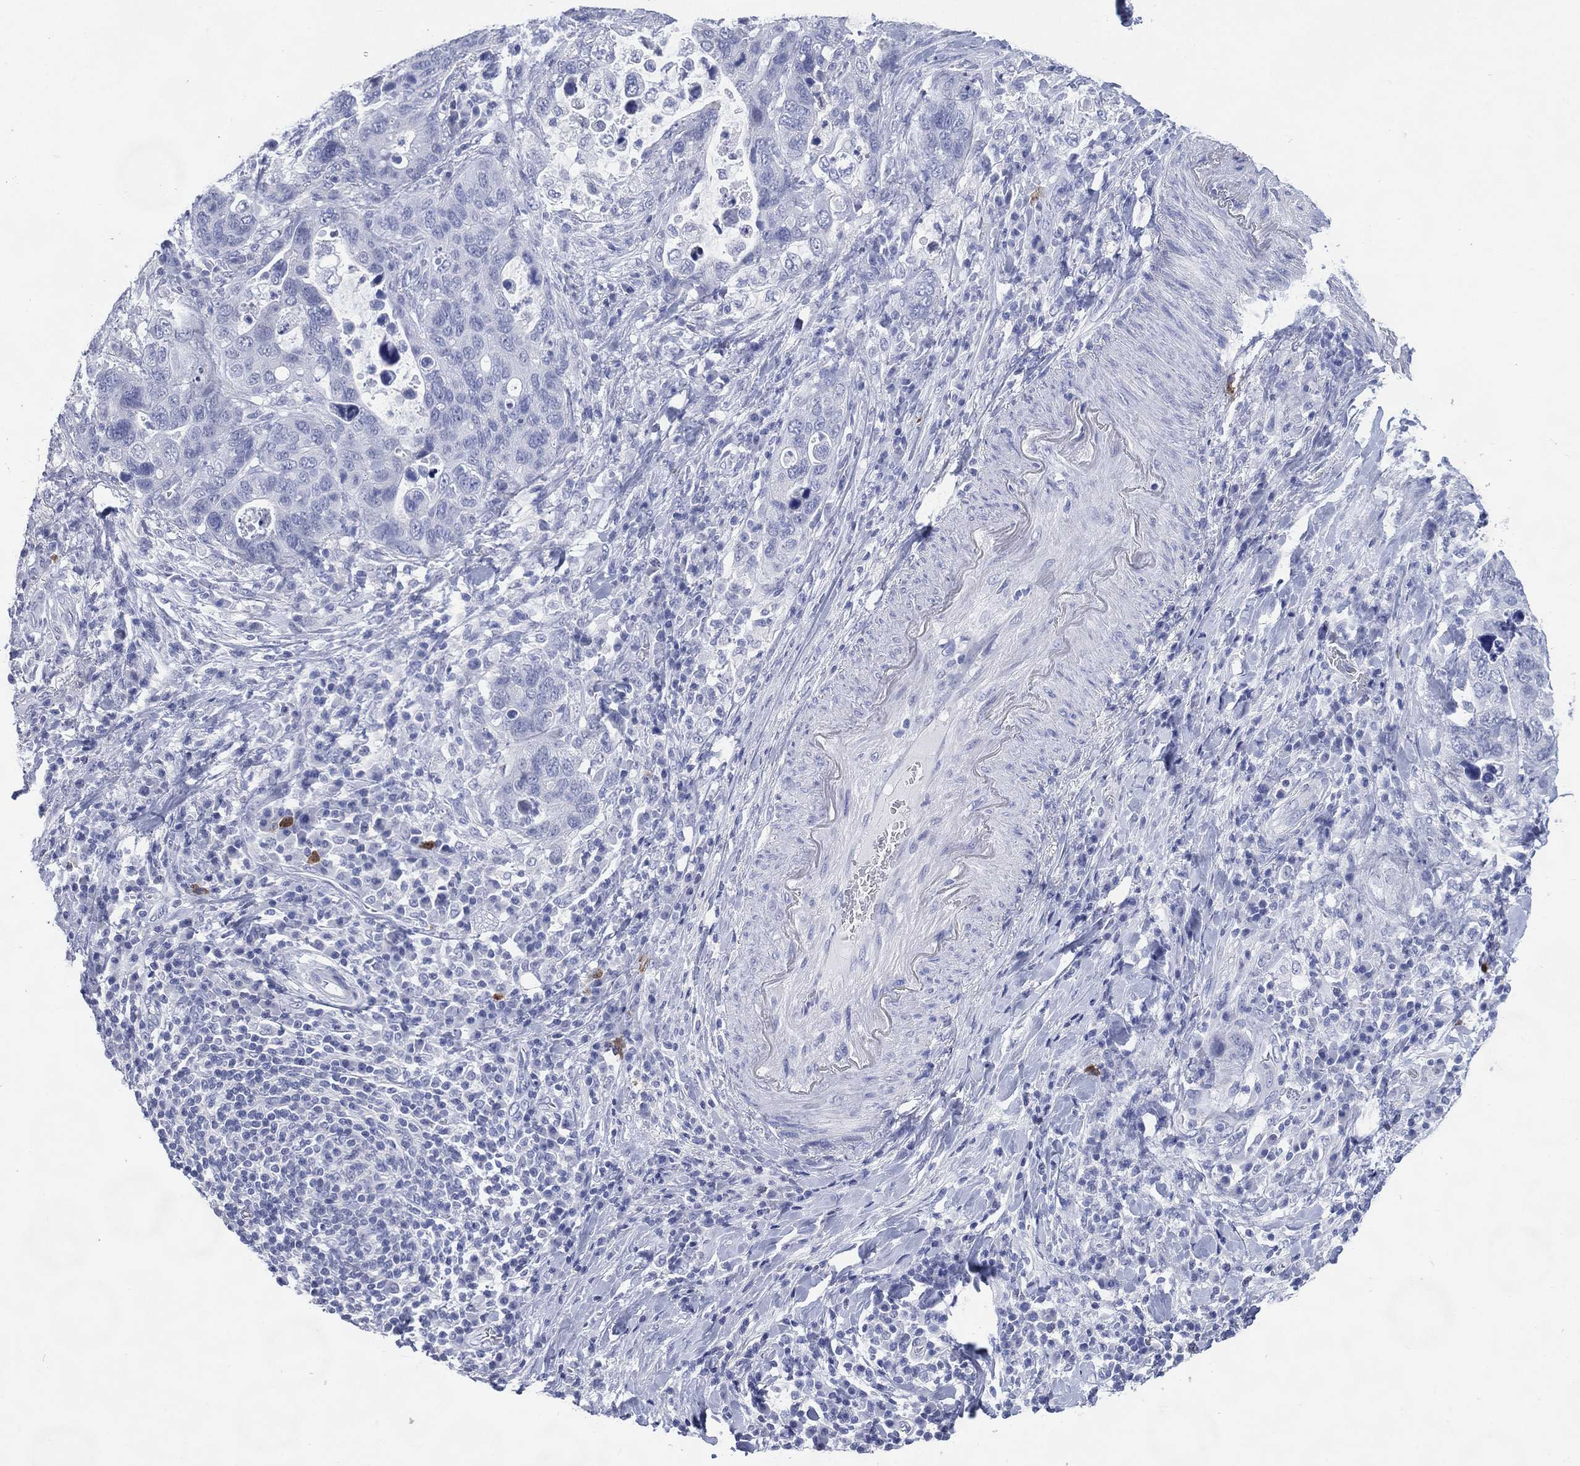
{"staining": {"intensity": "negative", "quantity": "none", "location": "none"}, "tissue": "stomach cancer", "cell_type": "Tumor cells", "image_type": "cancer", "snomed": [{"axis": "morphology", "description": "Adenocarcinoma, NOS"}, {"axis": "topography", "description": "Stomach"}], "caption": "Stomach cancer was stained to show a protein in brown. There is no significant staining in tumor cells.", "gene": "TMEM247", "patient": {"sex": "male", "age": 54}}